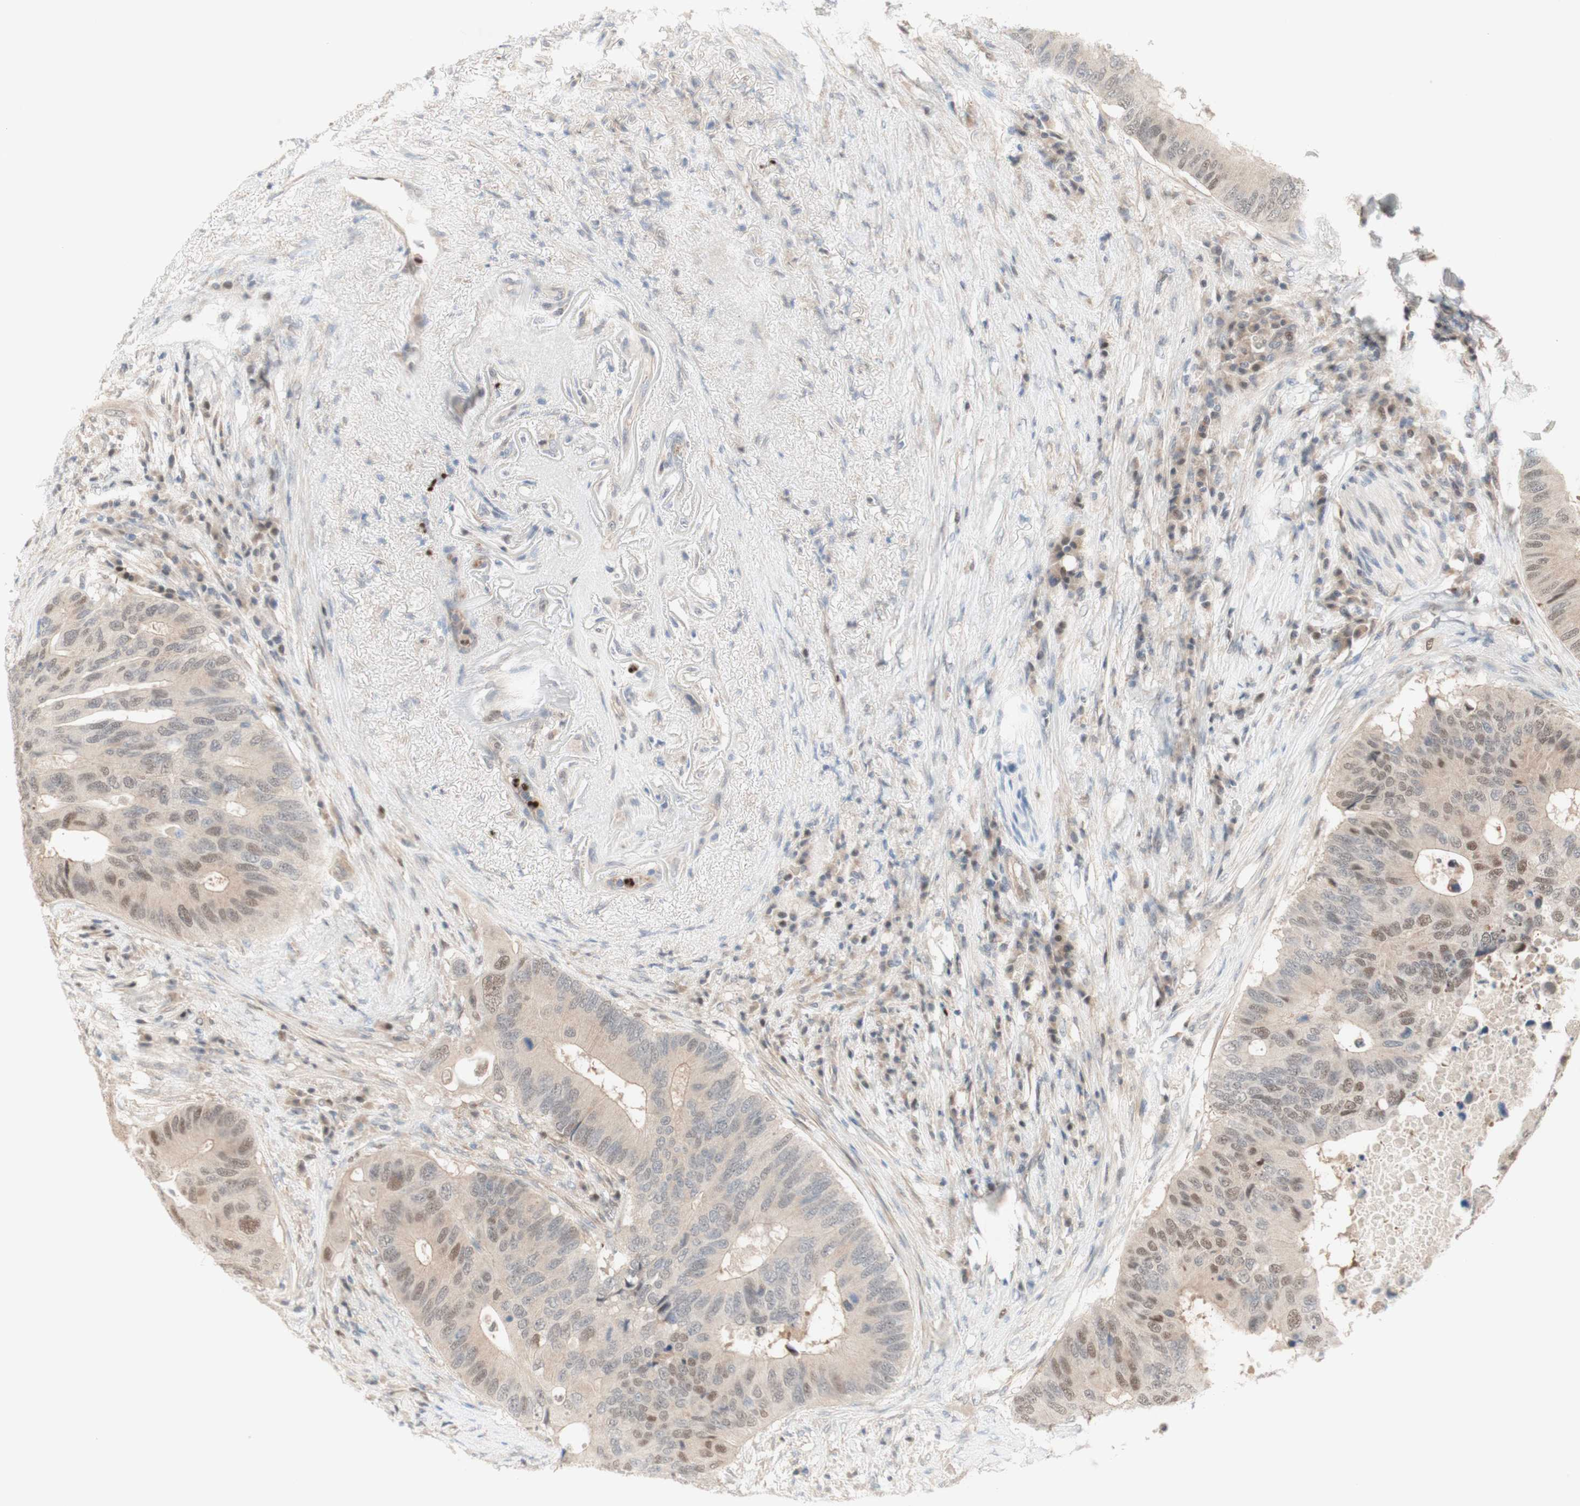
{"staining": {"intensity": "weak", "quantity": "25%-75%", "location": "nuclear"}, "tissue": "colorectal cancer", "cell_type": "Tumor cells", "image_type": "cancer", "snomed": [{"axis": "morphology", "description": "Adenocarcinoma, NOS"}, {"axis": "topography", "description": "Colon"}], "caption": "Colorectal adenocarcinoma stained for a protein demonstrates weak nuclear positivity in tumor cells. The protein of interest is stained brown, and the nuclei are stained in blue (DAB IHC with brightfield microscopy, high magnification).", "gene": "RFNG", "patient": {"sex": "male", "age": 71}}